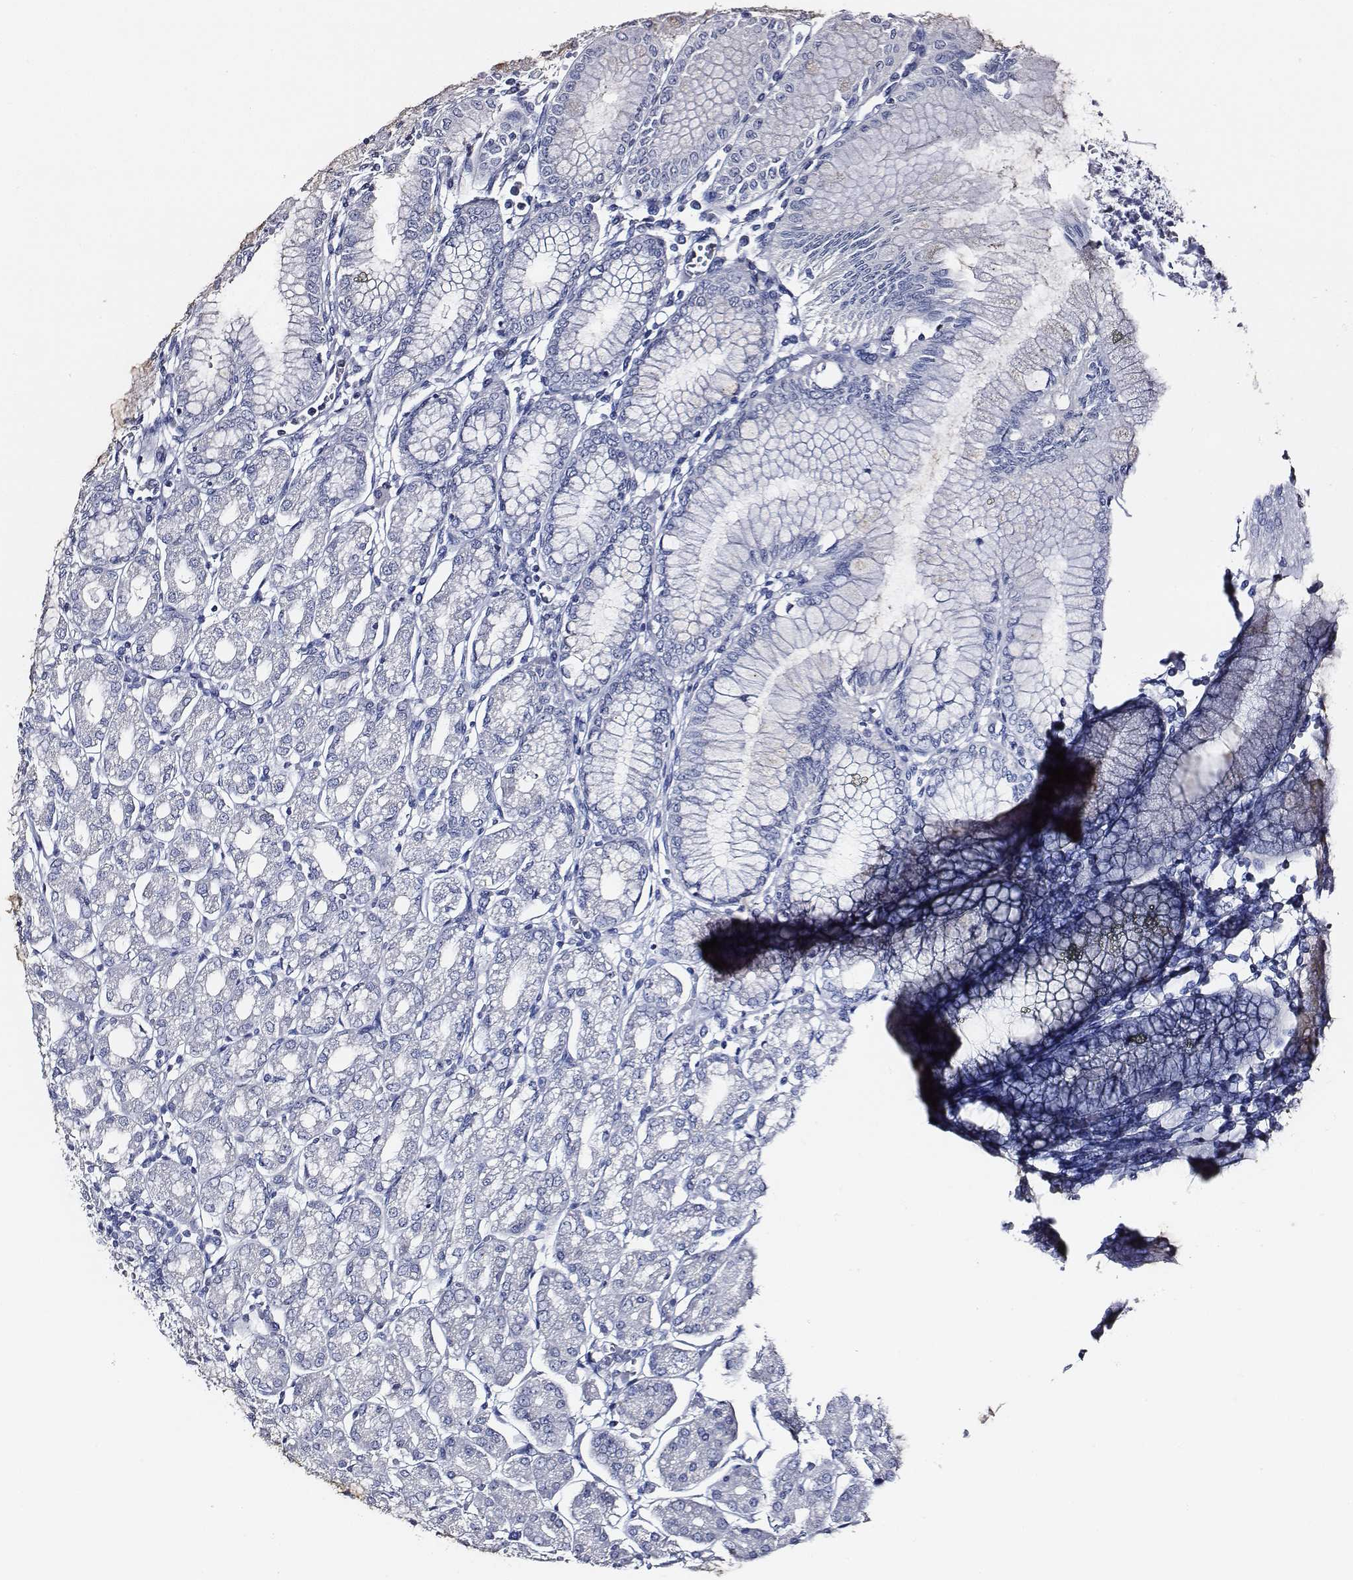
{"staining": {"intensity": "negative", "quantity": "none", "location": "none"}, "tissue": "stomach", "cell_type": "Glandular cells", "image_type": "normal", "snomed": [{"axis": "morphology", "description": "Normal tissue, NOS"}, {"axis": "topography", "description": "Skeletal muscle"}, {"axis": "topography", "description": "Stomach"}], "caption": "High magnification brightfield microscopy of benign stomach stained with DAB (brown) and counterstained with hematoxylin (blue): glandular cells show no significant staining. (DAB immunohistochemistry visualized using brightfield microscopy, high magnification).", "gene": "ENSG00000290147", "patient": {"sex": "female", "age": 57}}